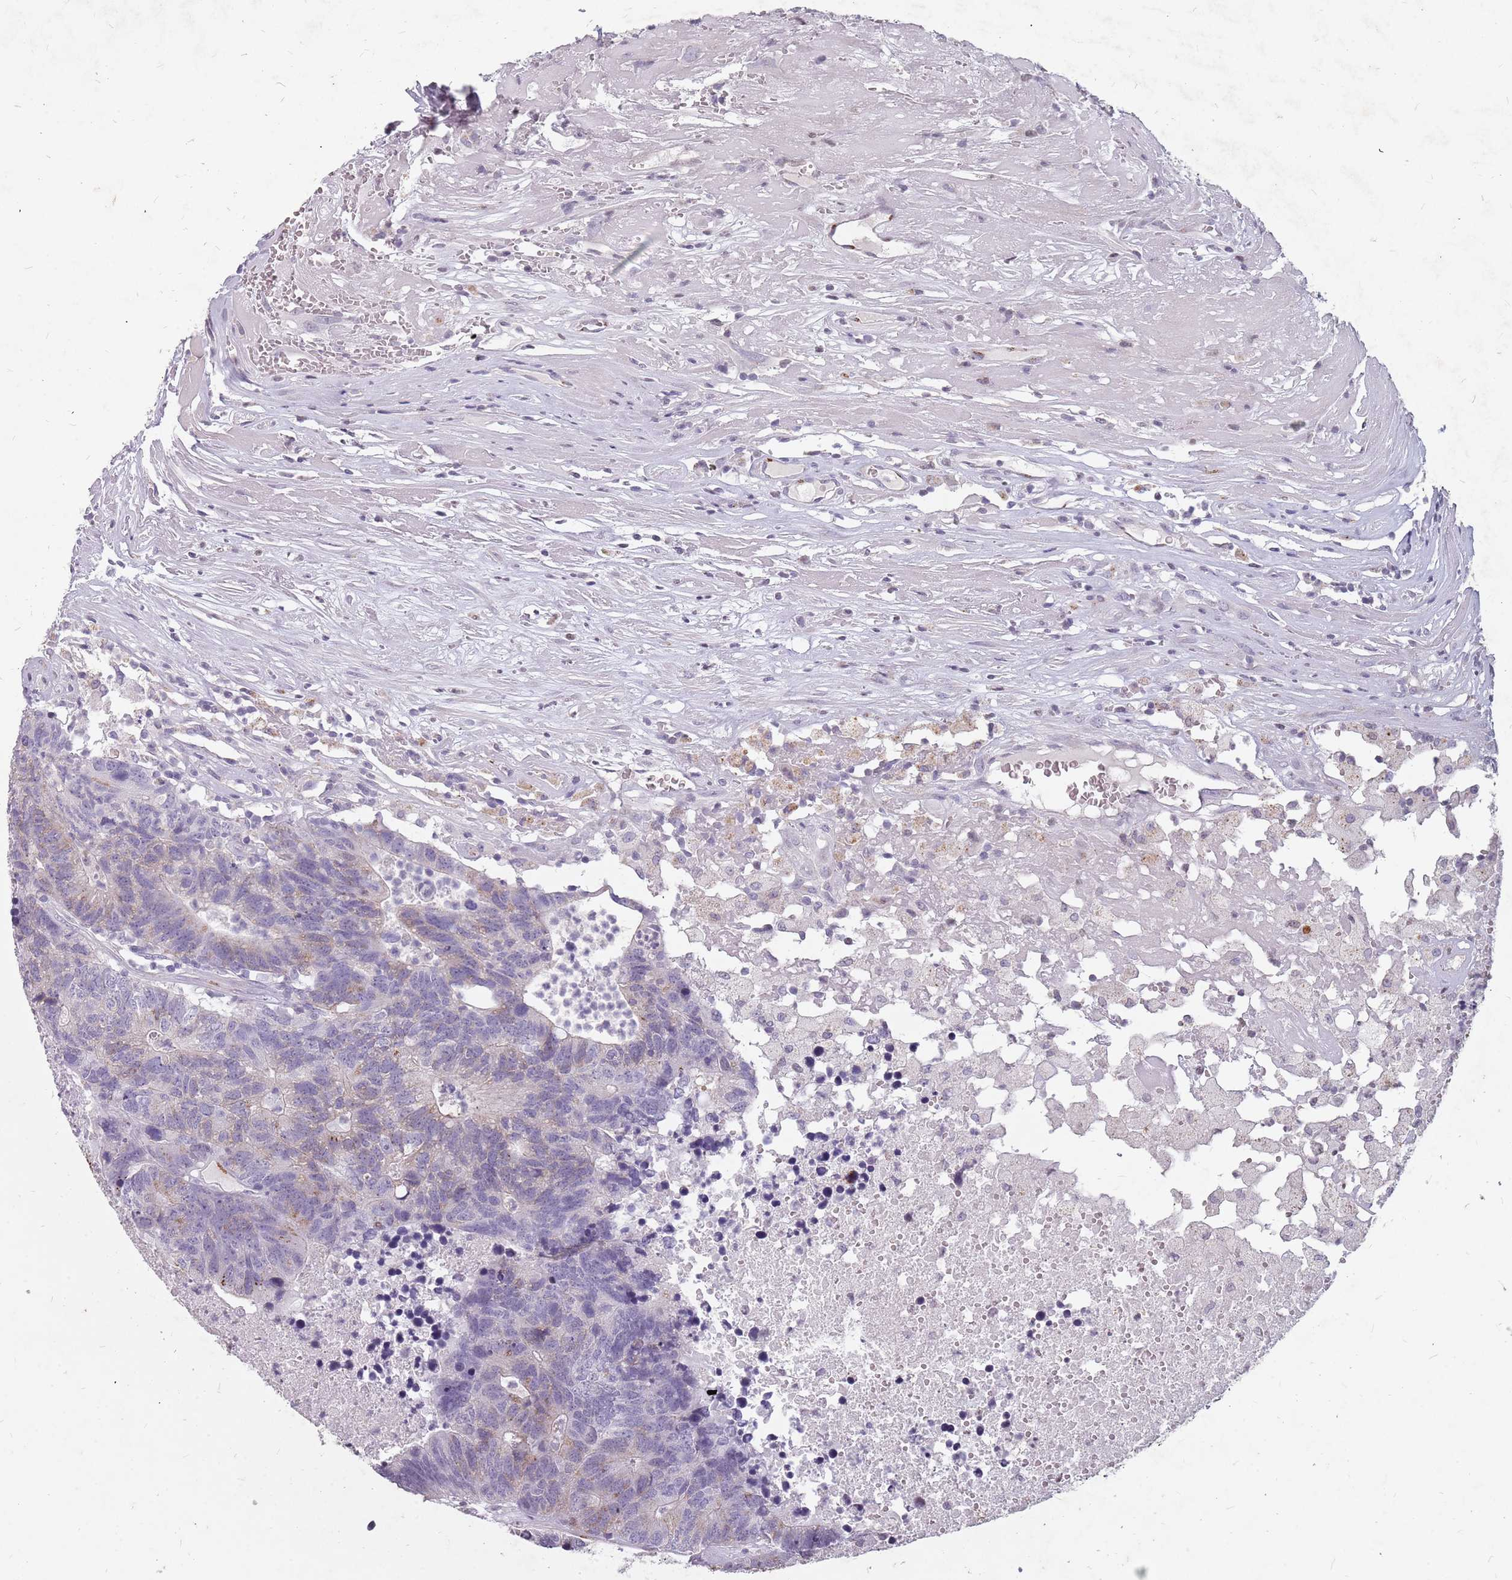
{"staining": {"intensity": "negative", "quantity": "none", "location": "none"}, "tissue": "colorectal cancer", "cell_type": "Tumor cells", "image_type": "cancer", "snomed": [{"axis": "morphology", "description": "Adenocarcinoma, NOS"}, {"axis": "topography", "description": "Colon"}], "caption": "The immunohistochemistry (IHC) micrograph has no significant staining in tumor cells of colorectal adenocarcinoma tissue.", "gene": "NEK6", "patient": {"sex": "female", "age": 48}}